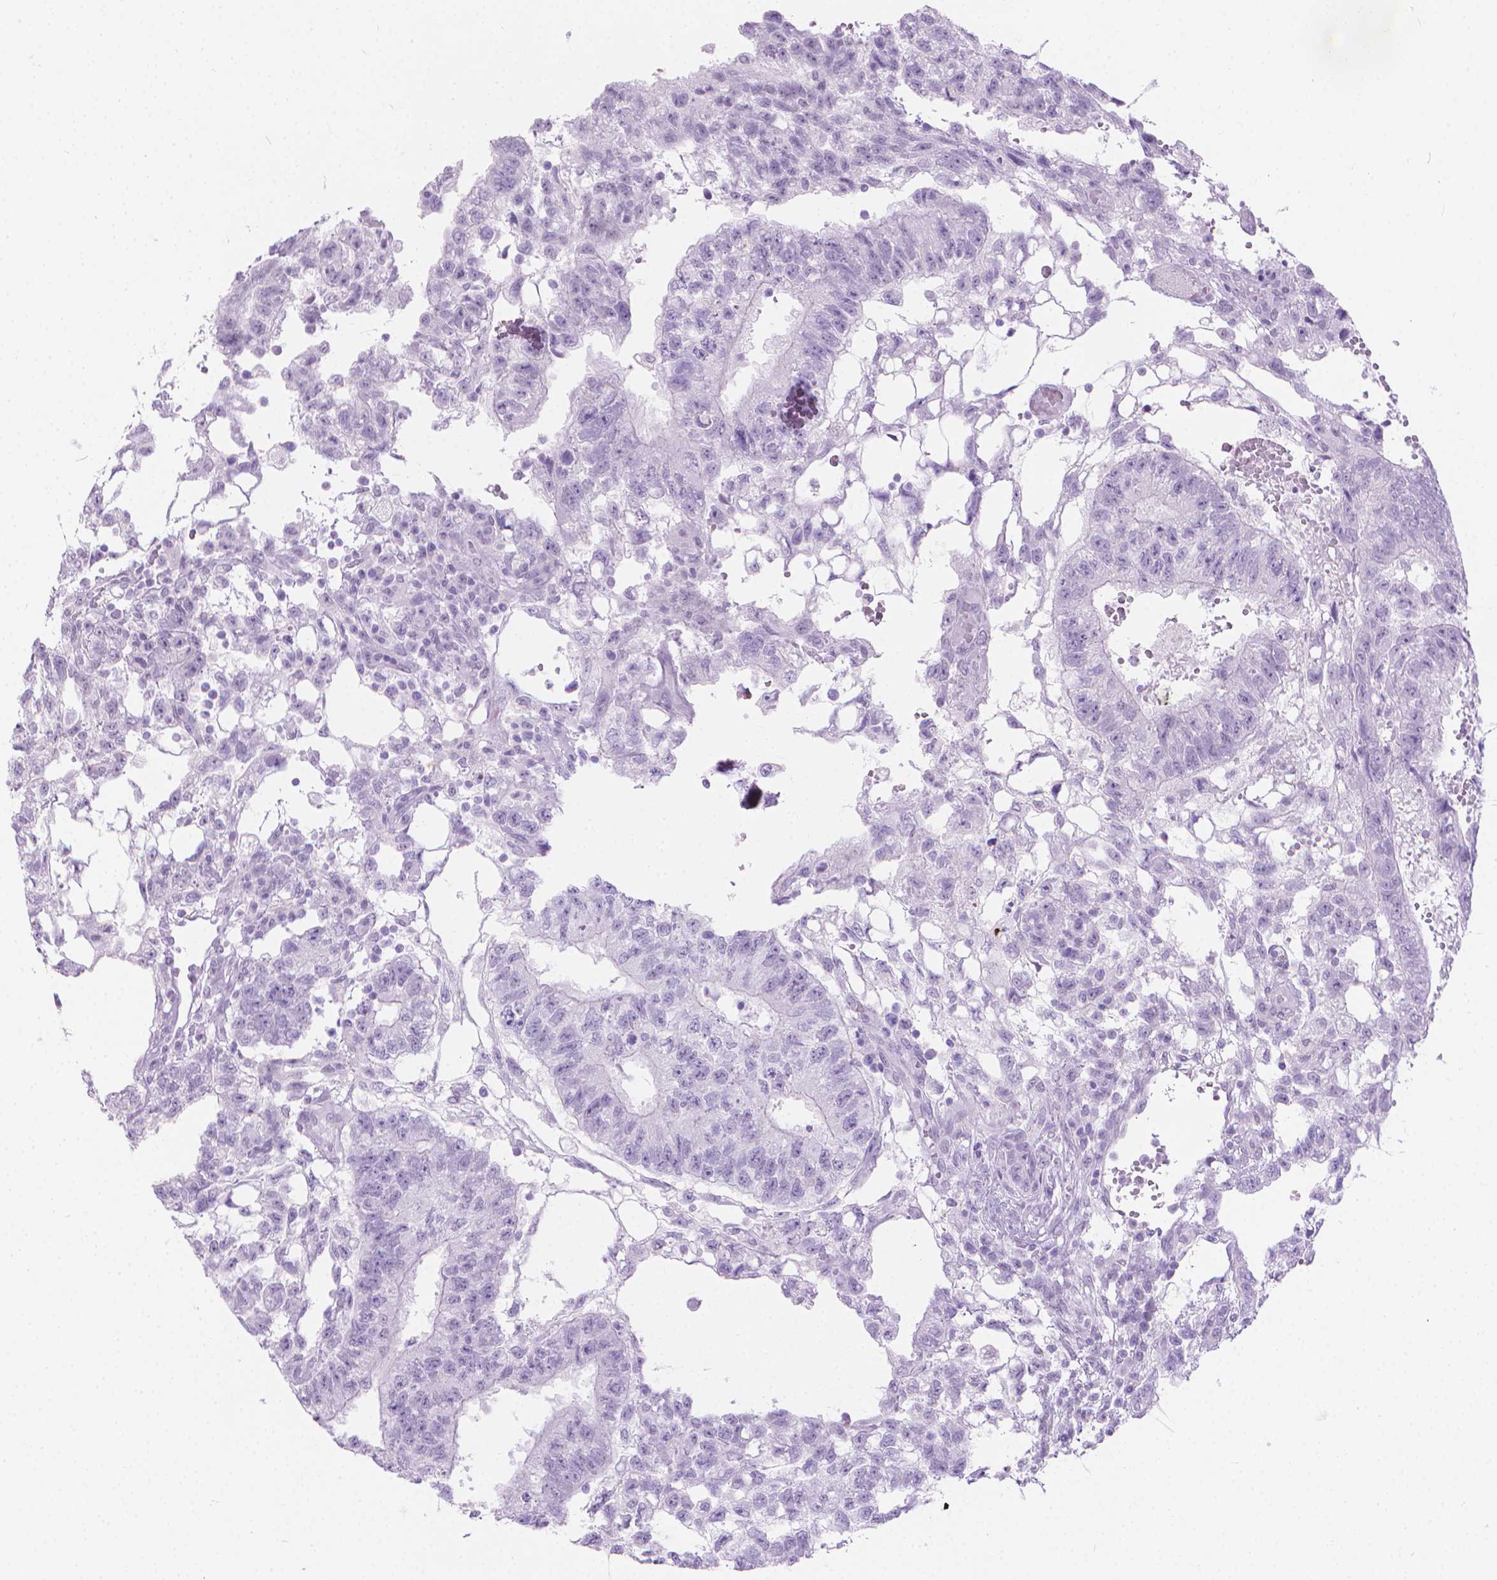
{"staining": {"intensity": "negative", "quantity": "none", "location": "none"}, "tissue": "testis cancer", "cell_type": "Tumor cells", "image_type": "cancer", "snomed": [{"axis": "morphology", "description": "Carcinoma, Embryonal, NOS"}, {"axis": "topography", "description": "Testis"}], "caption": "Immunohistochemistry of testis cancer reveals no positivity in tumor cells.", "gene": "CFAP52", "patient": {"sex": "male", "age": 32}}